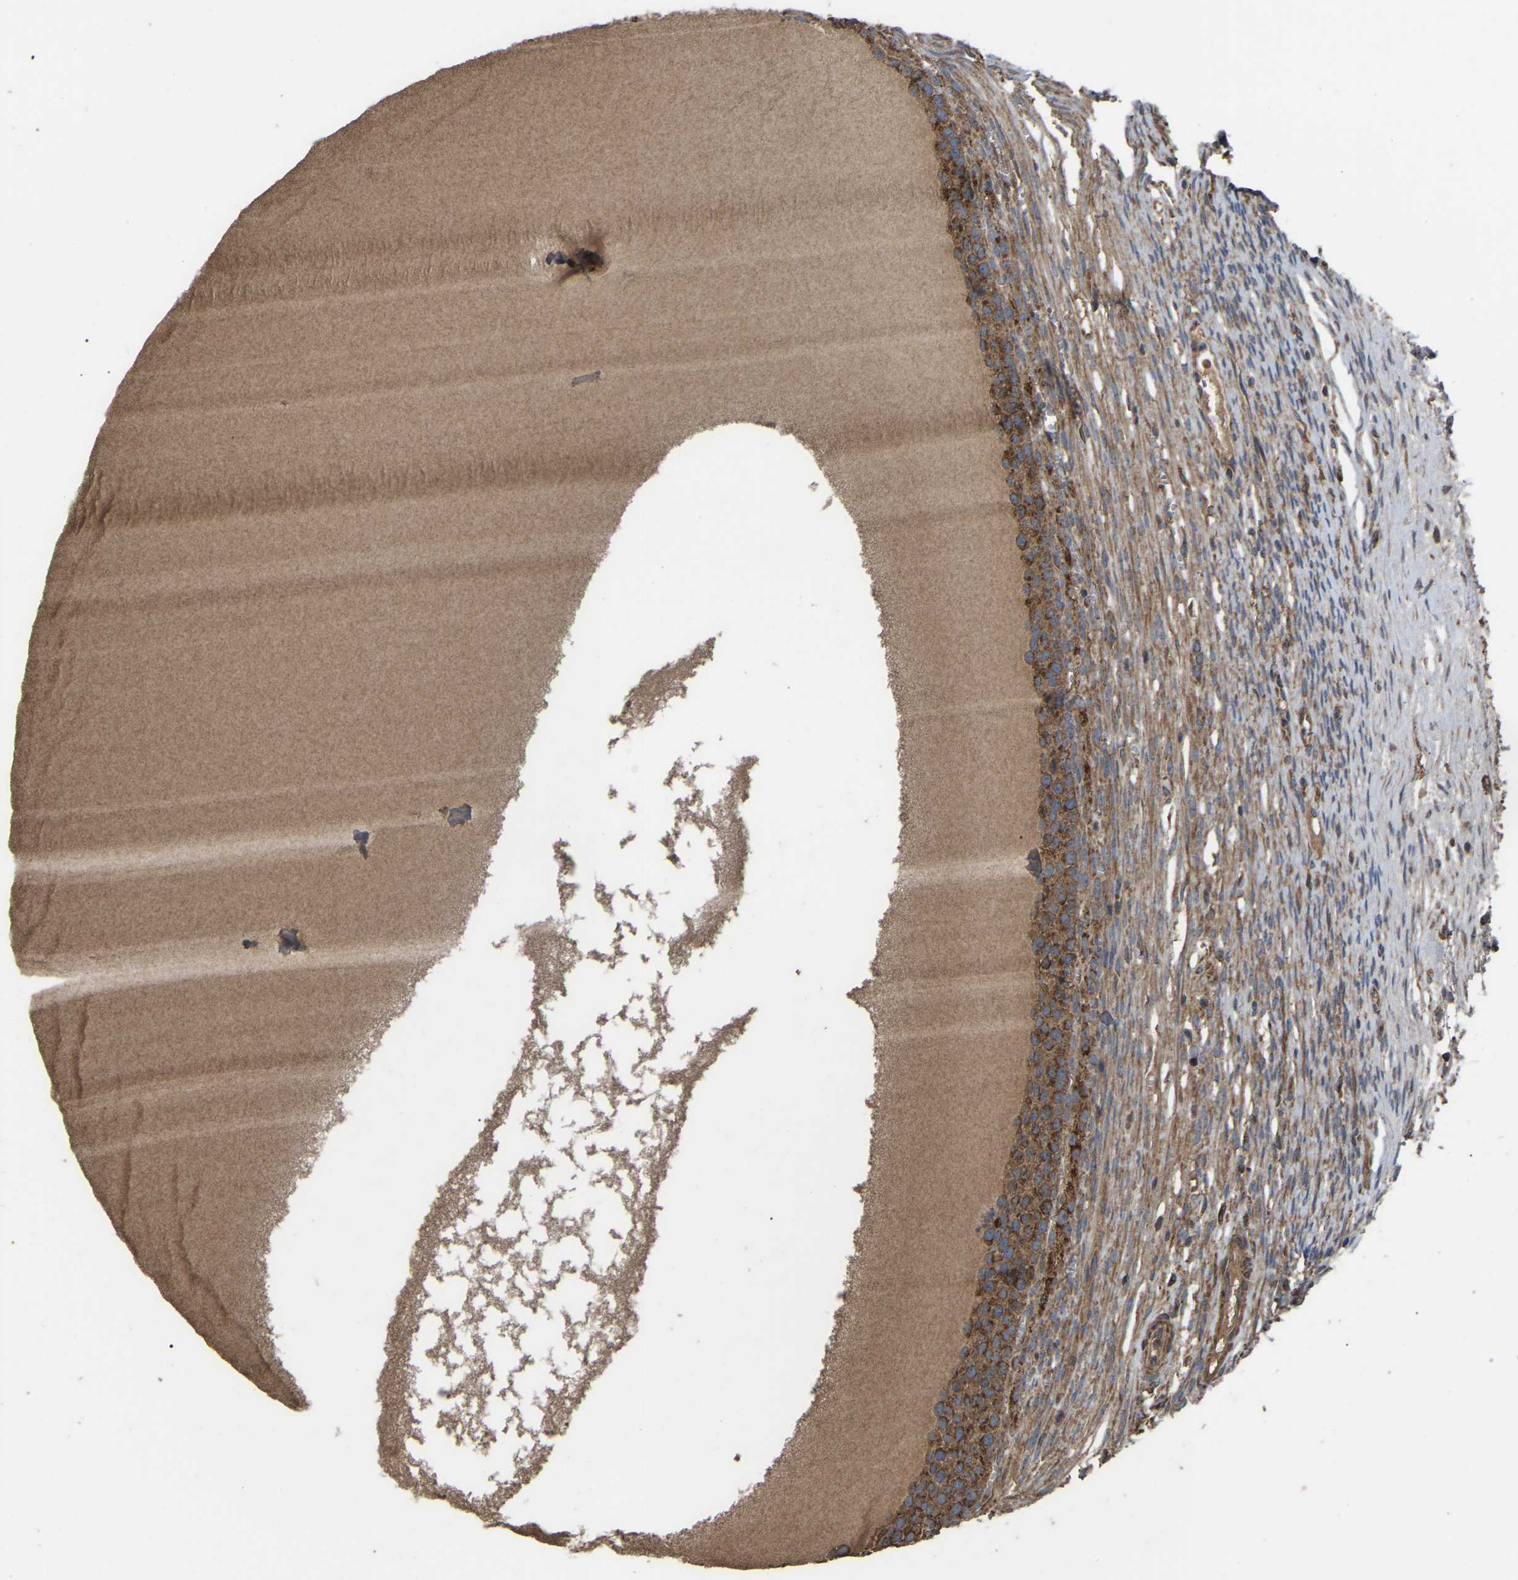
{"staining": {"intensity": "moderate", "quantity": "25%-75%", "location": "cytoplasmic/membranous"}, "tissue": "ovary", "cell_type": "Ovarian stroma cells", "image_type": "normal", "snomed": [{"axis": "morphology", "description": "Normal tissue, NOS"}, {"axis": "topography", "description": "Ovary"}], "caption": "Unremarkable ovary displays moderate cytoplasmic/membranous staining in about 25%-75% of ovarian stroma cells The protein is shown in brown color, while the nuclei are stained blue..", "gene": "GCC1", "patient": {"sex": "female", "age": 33}}